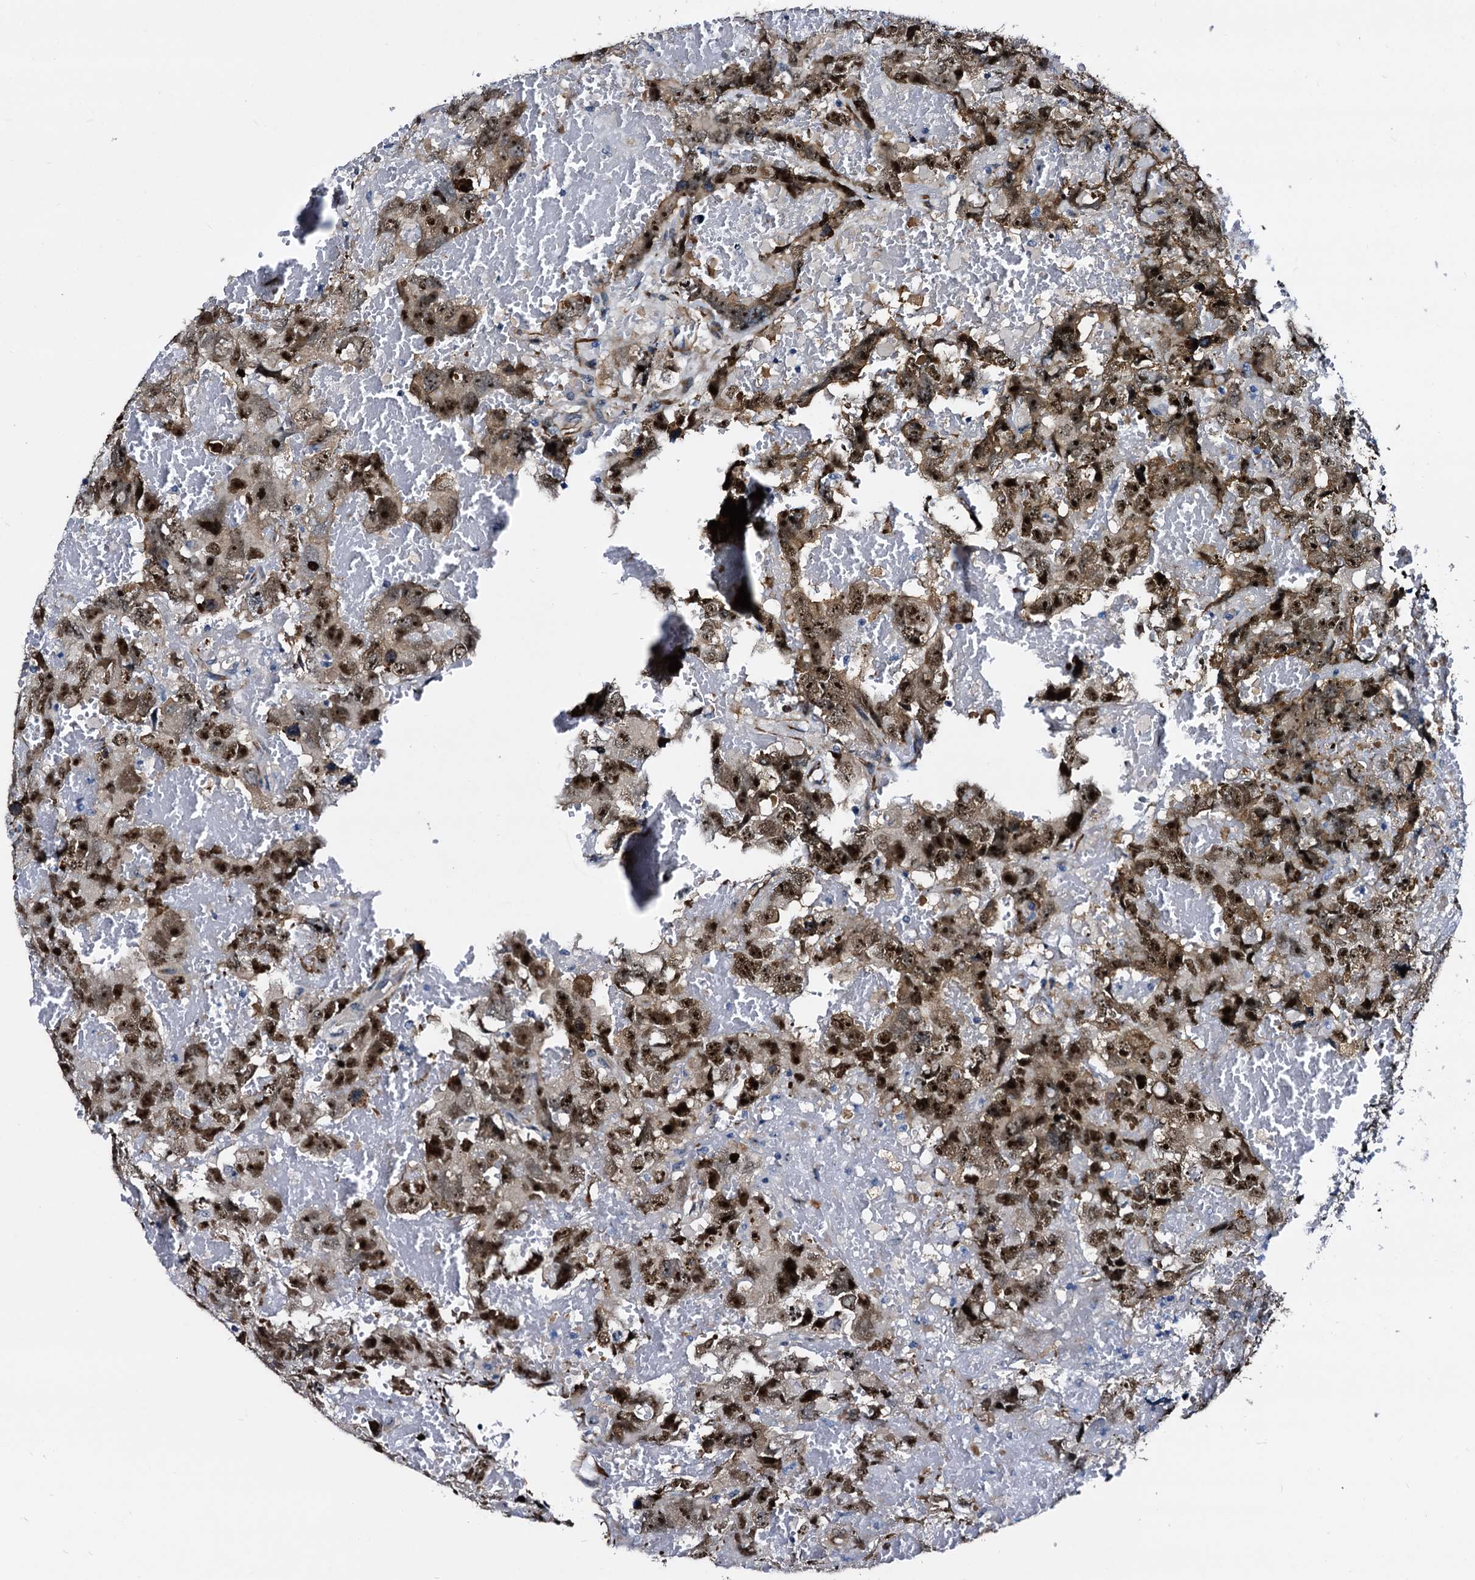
{"staining": {"intensity": "moderate", "quantity": ">75%", "location": "nuclear"}, "tissue": "testis cancer", "cell_type": "Tumor cells", "image_type": "cancer", "snomed": [{"axis": "morphology", "description": "Carcinoma, Embryonal, NOS"}, {"axis": "topography", "description": "Testis"}], "caption": "IHC (DAB (3,3'-diaminobenzidine)) staining of testis cancer (embryonal carcinoma) reveals moderate nuclear protein staining in approximately >75% of tumor cells.", "gene": "EMG1", "patient": {"sex": "male", "age": 45}}